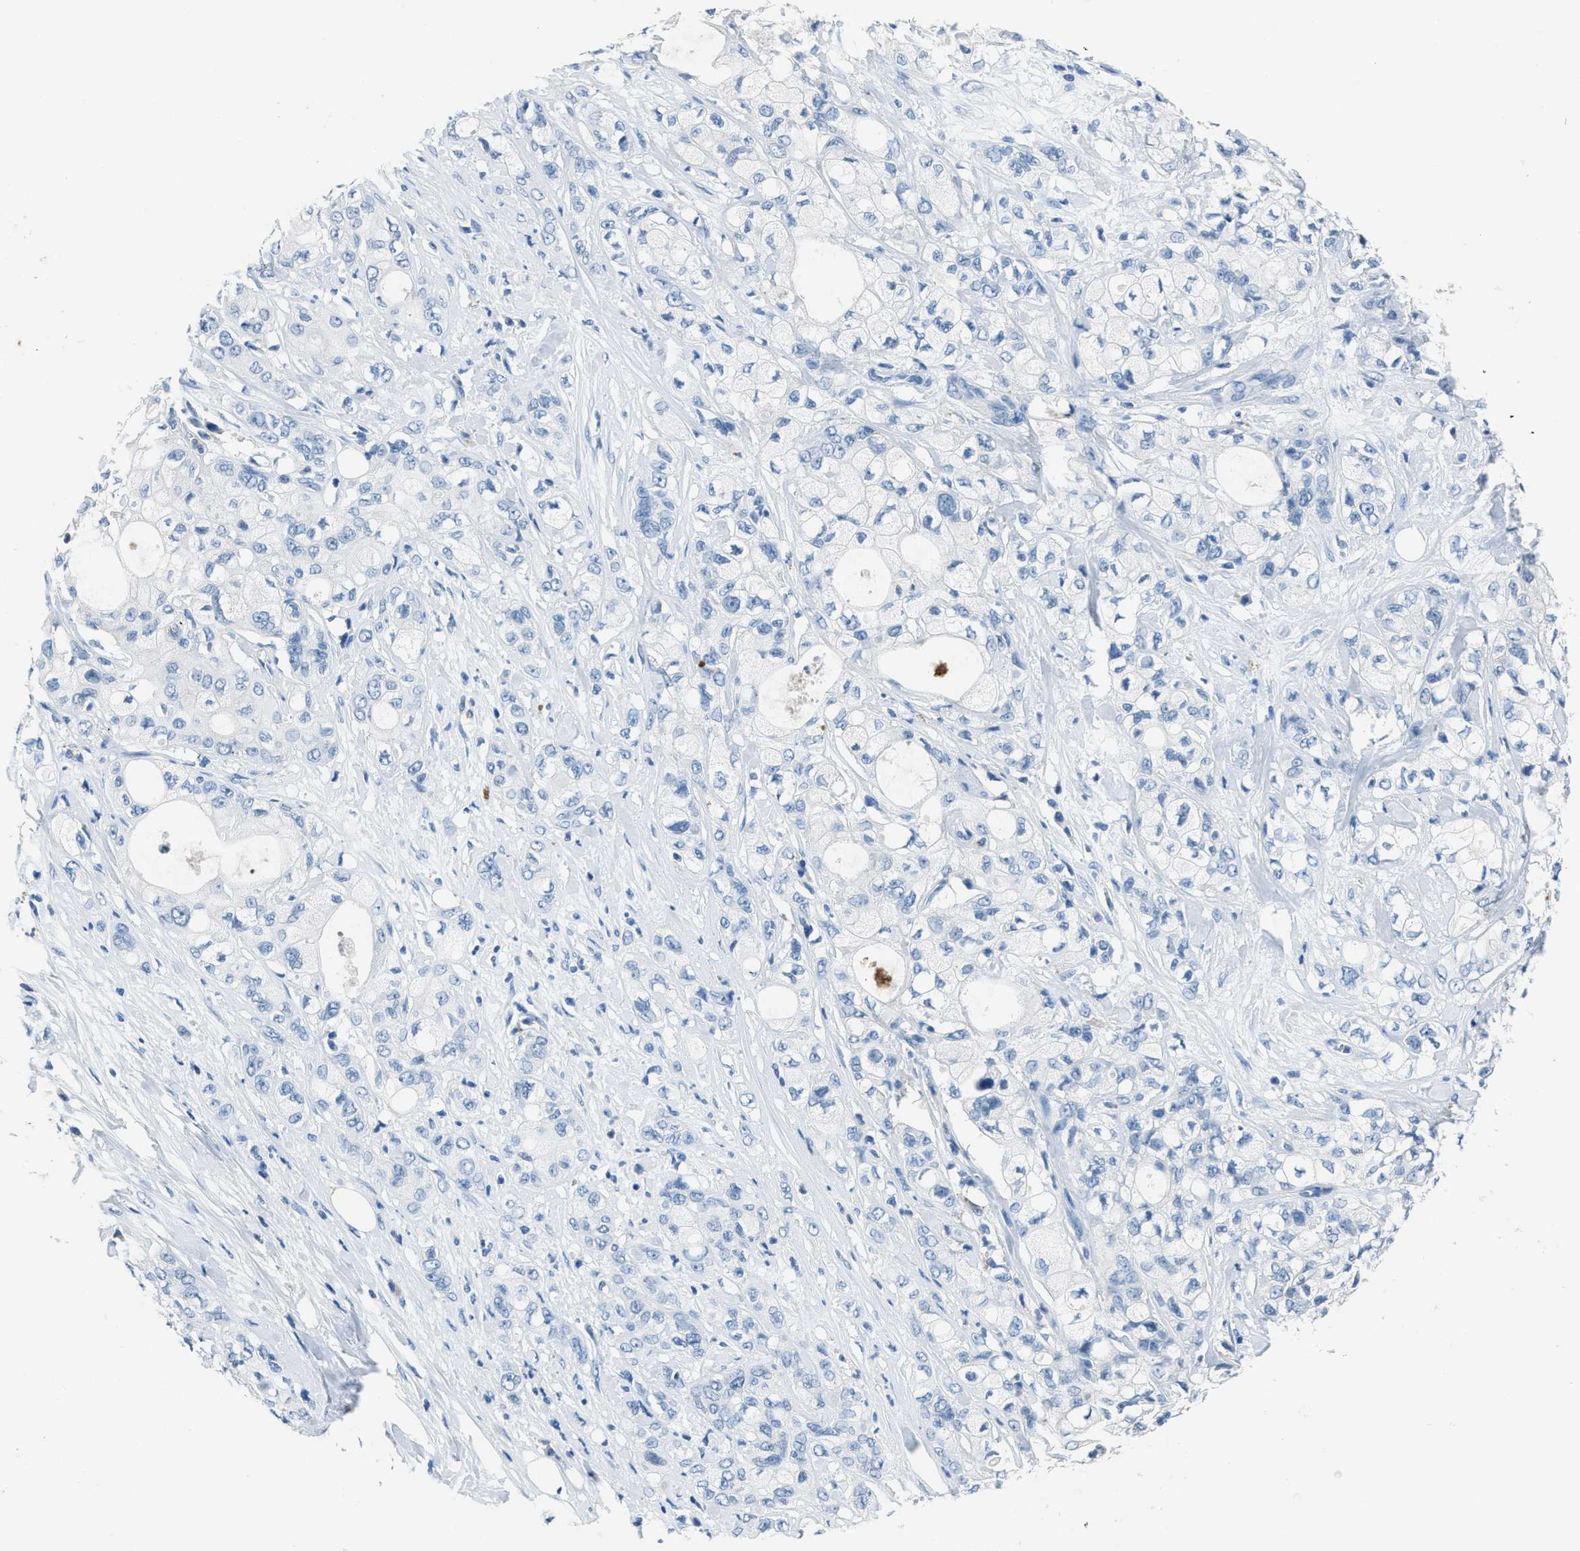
{"staining": {"intensity": "negative", "quantity": "none", "location": "none"}, "tissue": "pancreatic cancer", "cell_type": "Tumor cells", "image_type": "cancer", "snomed": [{"axis": "morphology", "description": "Adenocarcinoma, NOS"}, {"axis": "topography", "description": "Pancreas"}], "caption": "Tumor cells show no significant positivity in adenocarcinoma (pancreatic).", "gene": "ADAM2", "patient": {"sex": "male", "age": 70}}